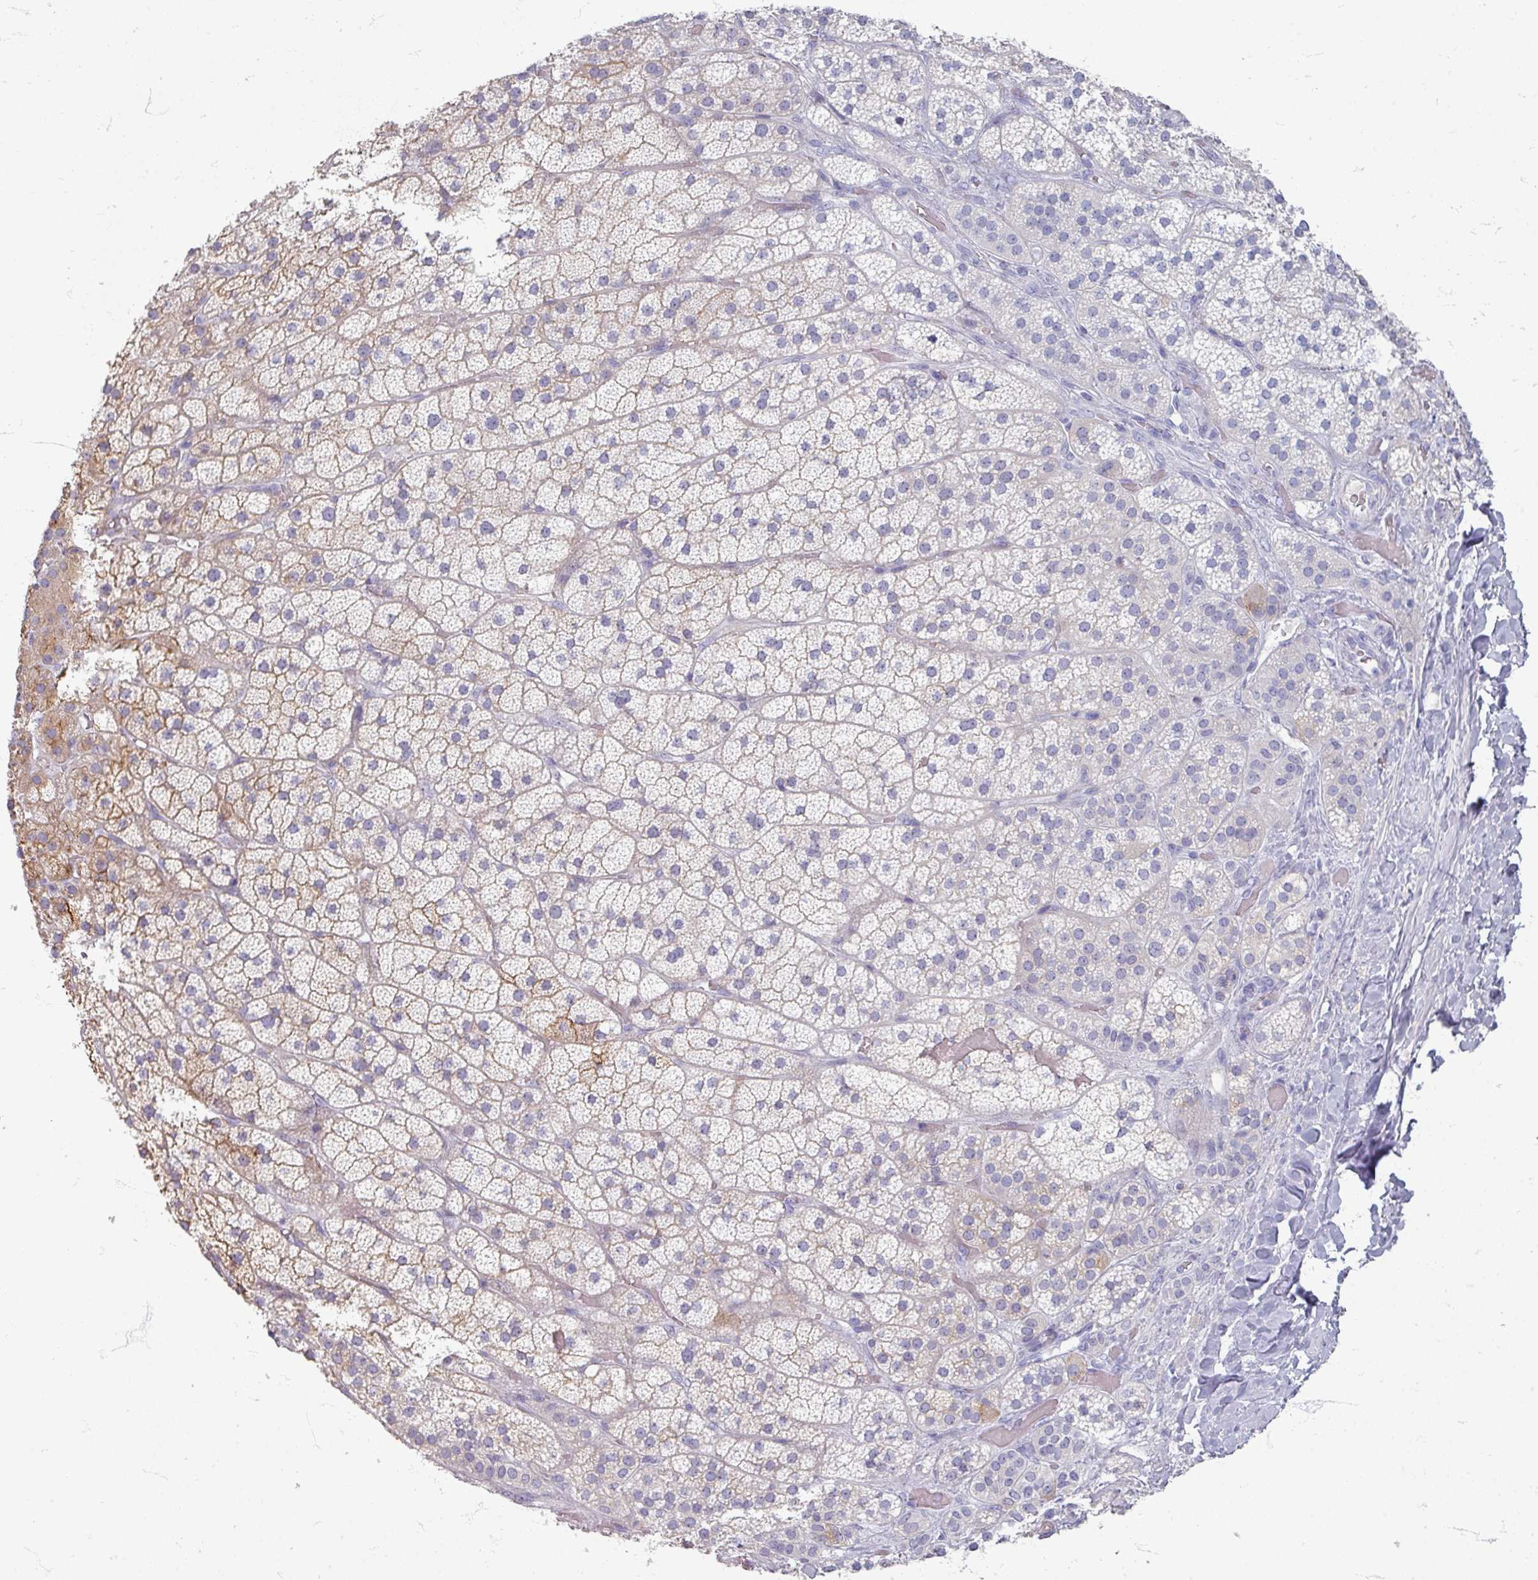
{"staining": {"intensity": "strong", "quantity": "25%-75%", "location": "cytoplasmic/membranous"}, "tissue": "adrenal gland", "cell_type": "Glandular cells", "image_type": "normal", "snomed": [{"axis": "morphology", "description": "Normal tissue, NOS"}, {"axis": "topography", "description": "Adrenal gland"}], "caption": "Adrenal gland stained for a protein (brown) exhibits strong cytoplasmic/membranous positive expression in about 25%-75% of glandular cells.", "gene": "ZNF878", "patient": {"sex": "male", "age": 57}}